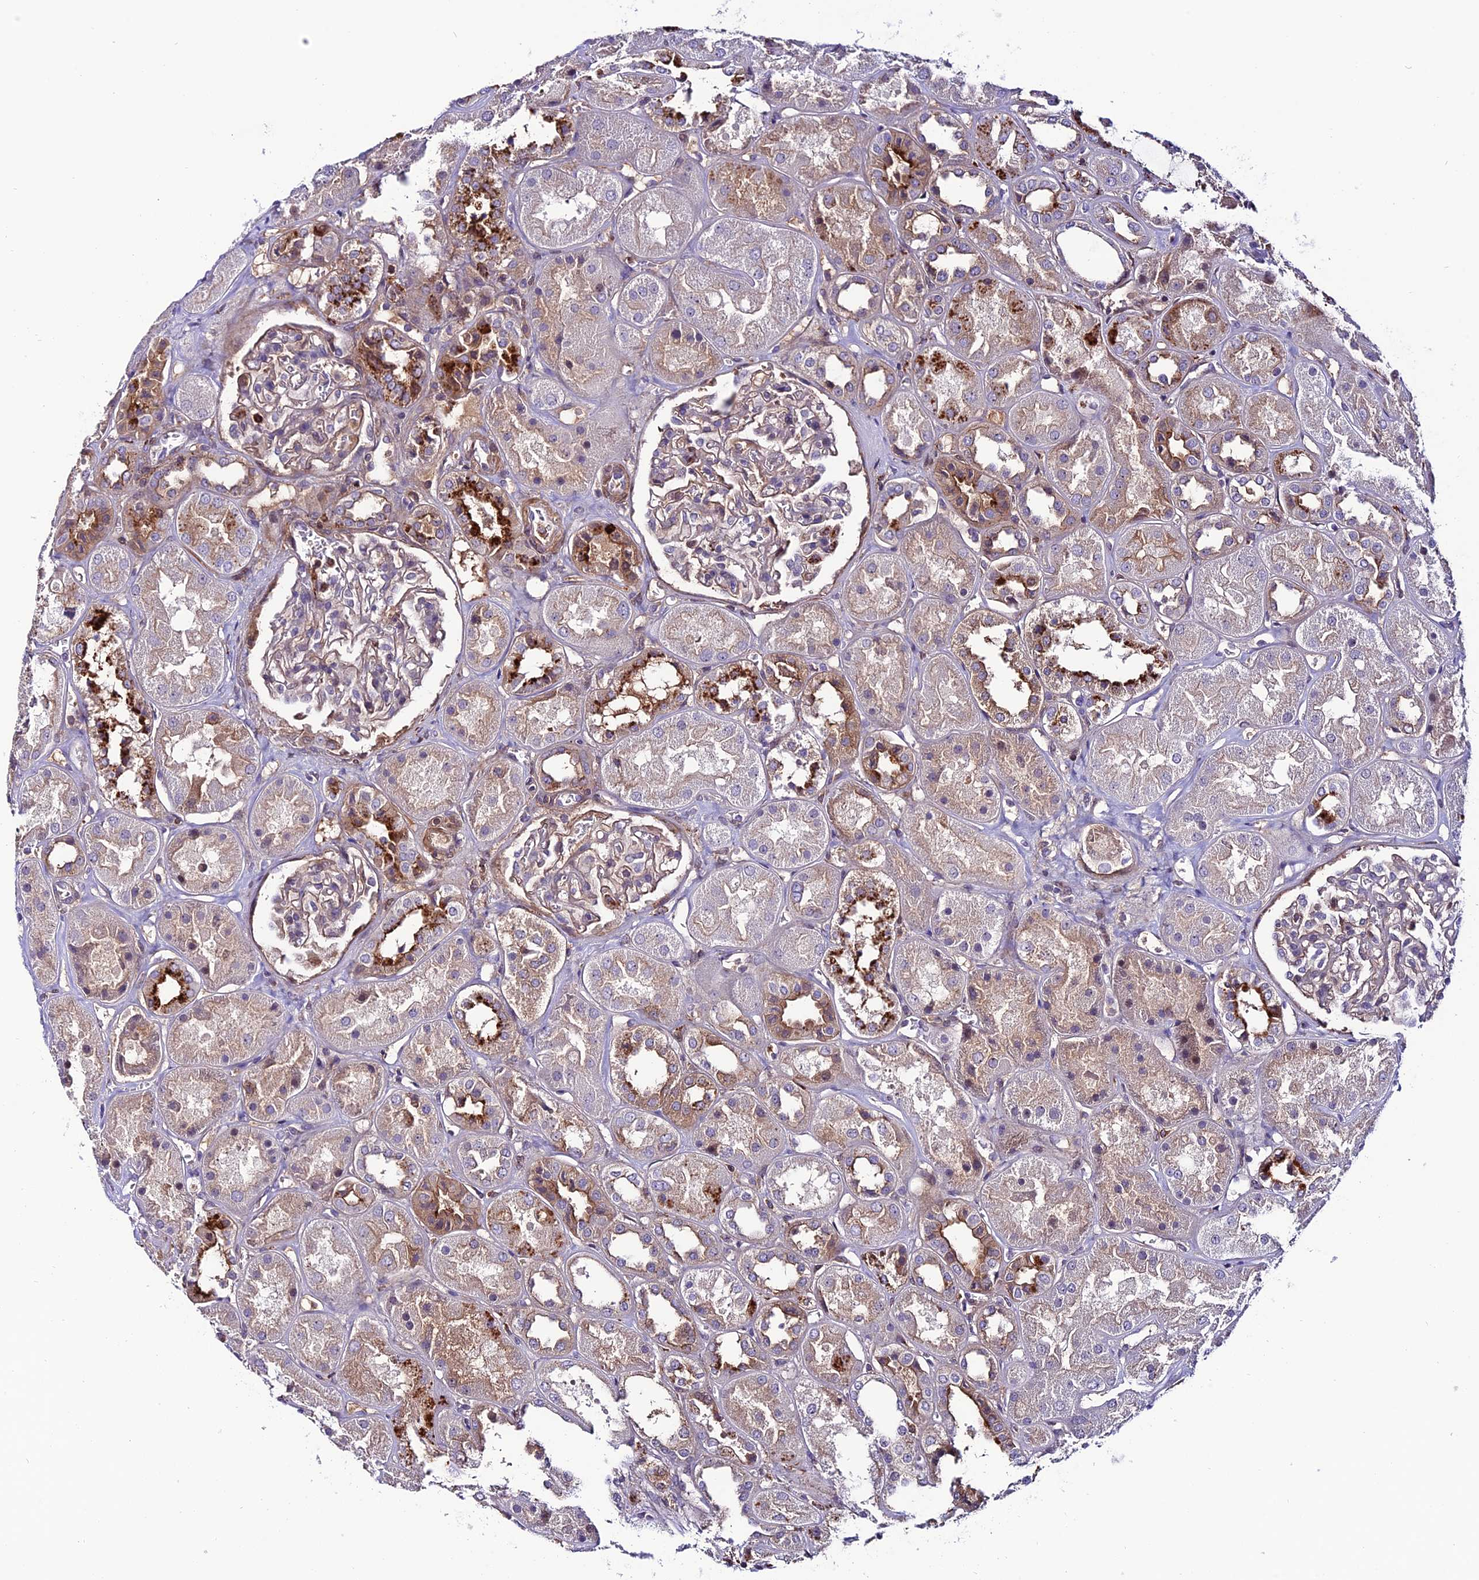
{"staining": {"intensity": "weak", "quantity": "<25%", "location": "cytoplasmic/membranous"}, "tissue": "kidney", "cell_type": "Cells in glomeruli", "image_type": "normal", "snomed": [{"axis": "morphology", "description": "Normal tissue, NOS"}, {"axis": "topography", "description": "Kidney"}], "caption": "A high-resolution image shows immunohistochemistry staining of normal kidney, which shows no significant staining in cells in glomeruli. Nuclei are stained in blue.", "gene": "ARHGEF18", "patient": {"sex": "male", "age": 70}}